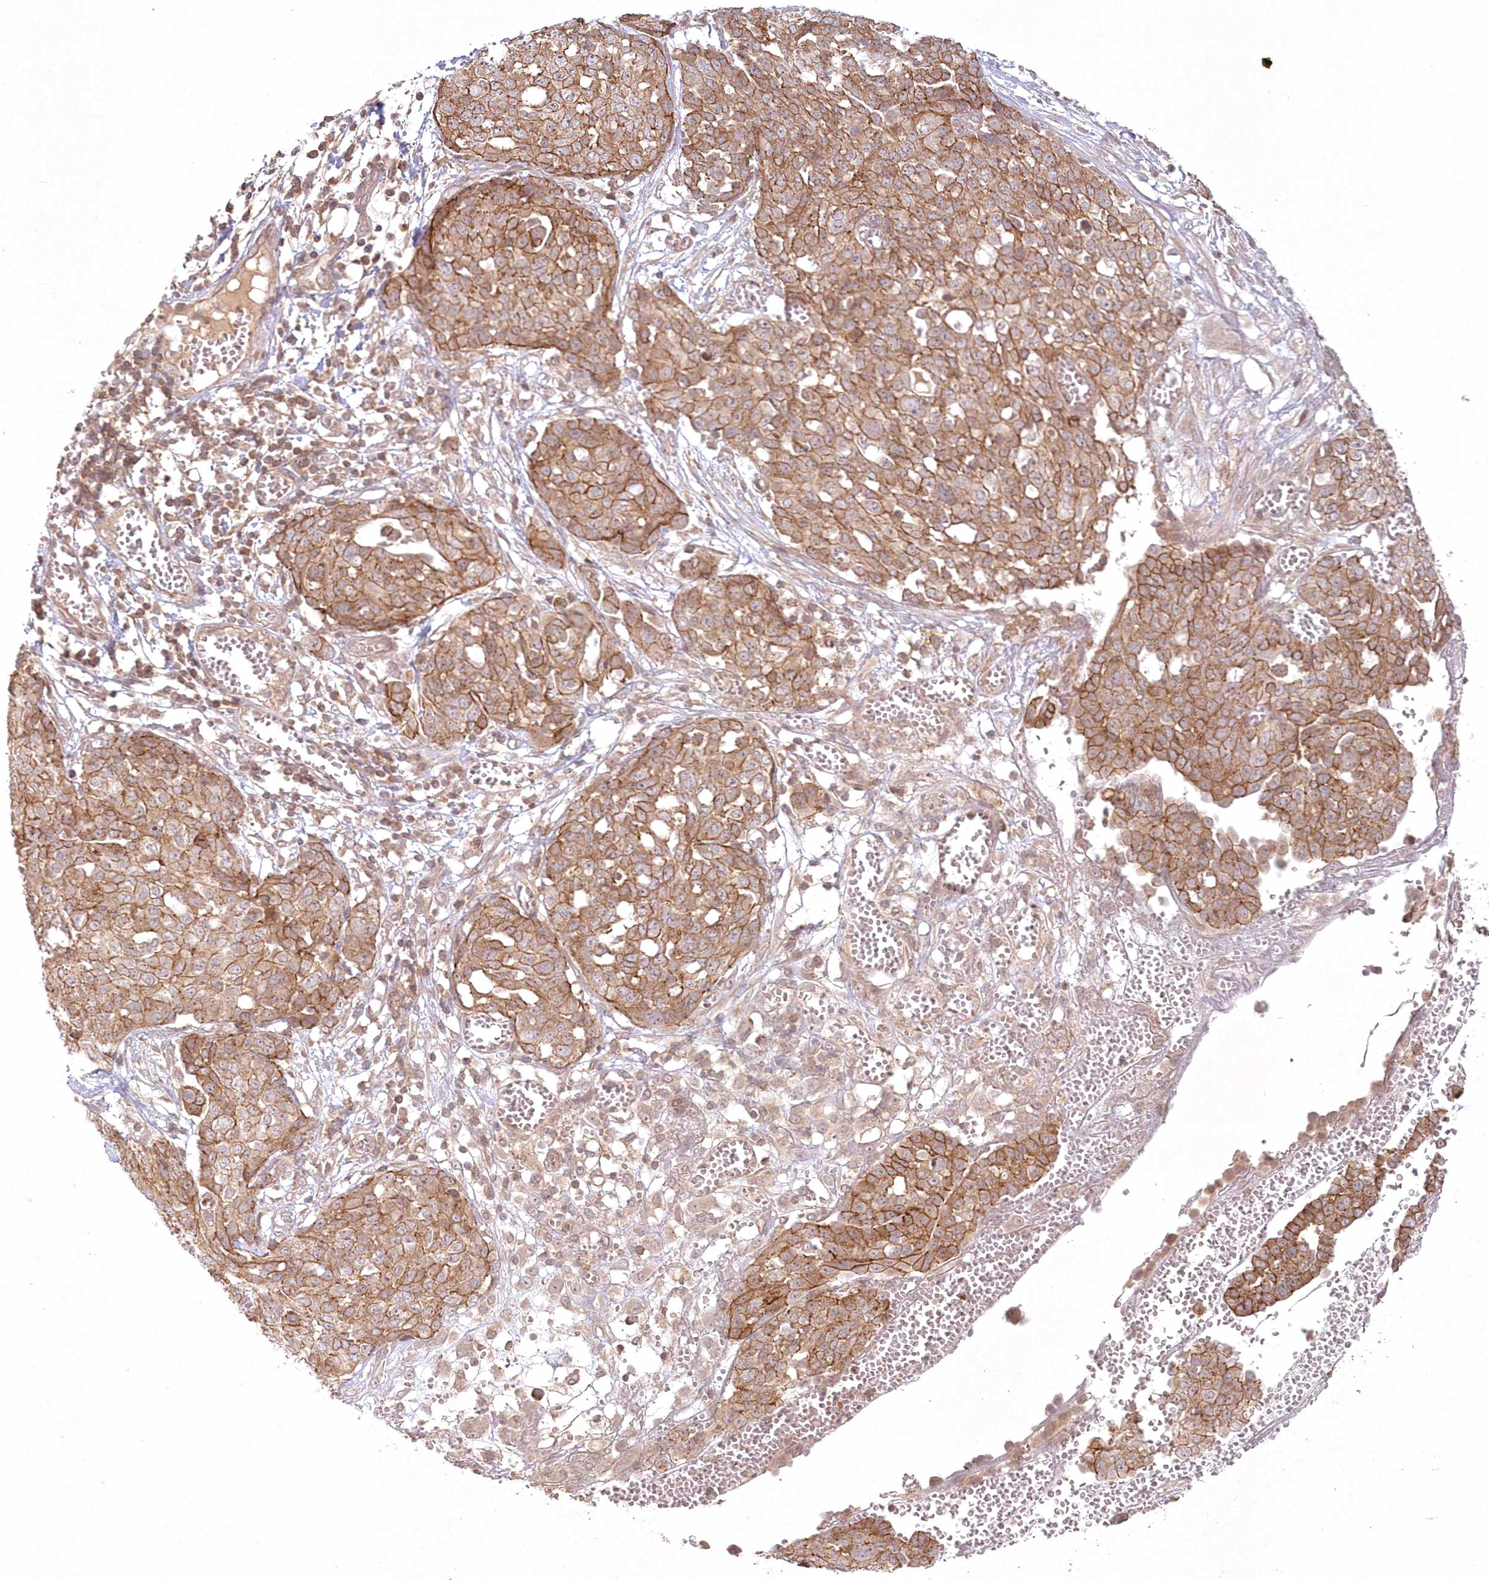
{"staining": {"intensity": "strong", "quantity": ">75%", "location": "cytoplasmic/membranous"}, "tissue": "ovarian cancer", "cell_type": "Tumor cells", "image_type": "cancer", "snomed": [{"axis": "morphology", "description": "Cystadenocarcinoma, serous, NOS"}, {"axis": "topography", "description": "Soft tissue"}, {"axis": "topography", "description": "Ovary"}], "caption": "This photomicrograph exhibits IHC staining of serous cystadenocarcinoma (ovarian), with high strong cytoplasmic/membranous expression in approximately >75% of tumor cells.", "gene": "TOGARAM2", "patient": {"sex": "female", "age": 57}}